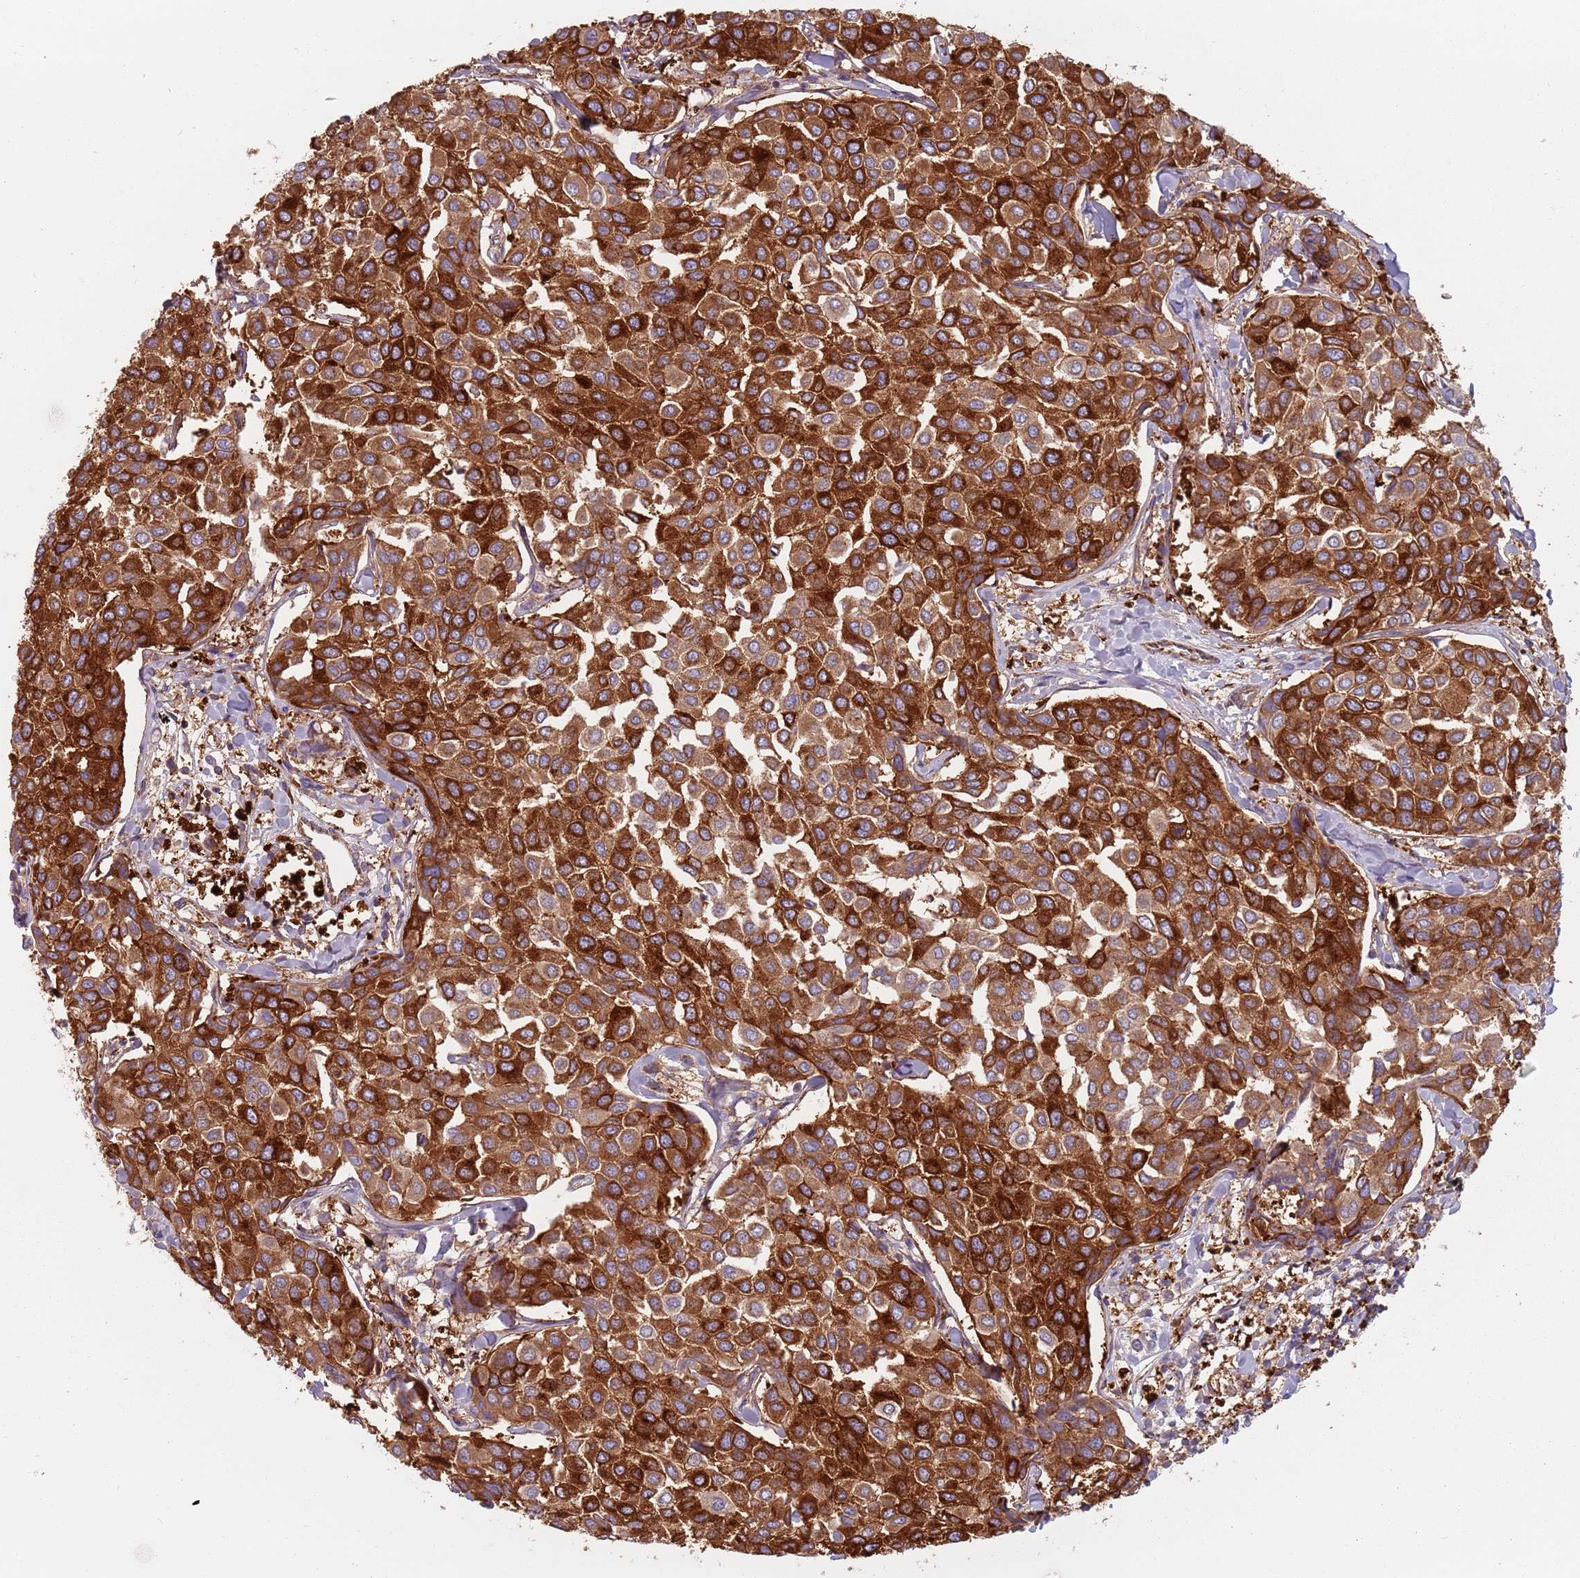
{"staining": {"intensity": "strong", "quantity": ">75%", "location": "cytoplasmic/membranous"}, "tissue": "breast cancer", "cell_type": "Tumor cells", "image_type": "cancer", "snomed": [{"axis": "morphology", "description": "Duct carcinoma"}, {"axis": "topography", "description": "Breast"}], "caption": "This image exhibits breast cancer stained with immunohistochemistry to label a protein in brown. The cytoplasmic/membranous of tumor cells show strong positivity for the protein. Nuclei are counter-stained blue.", "gene": "TPD52L2", "patient": {"sex": "female", "age": 55}}